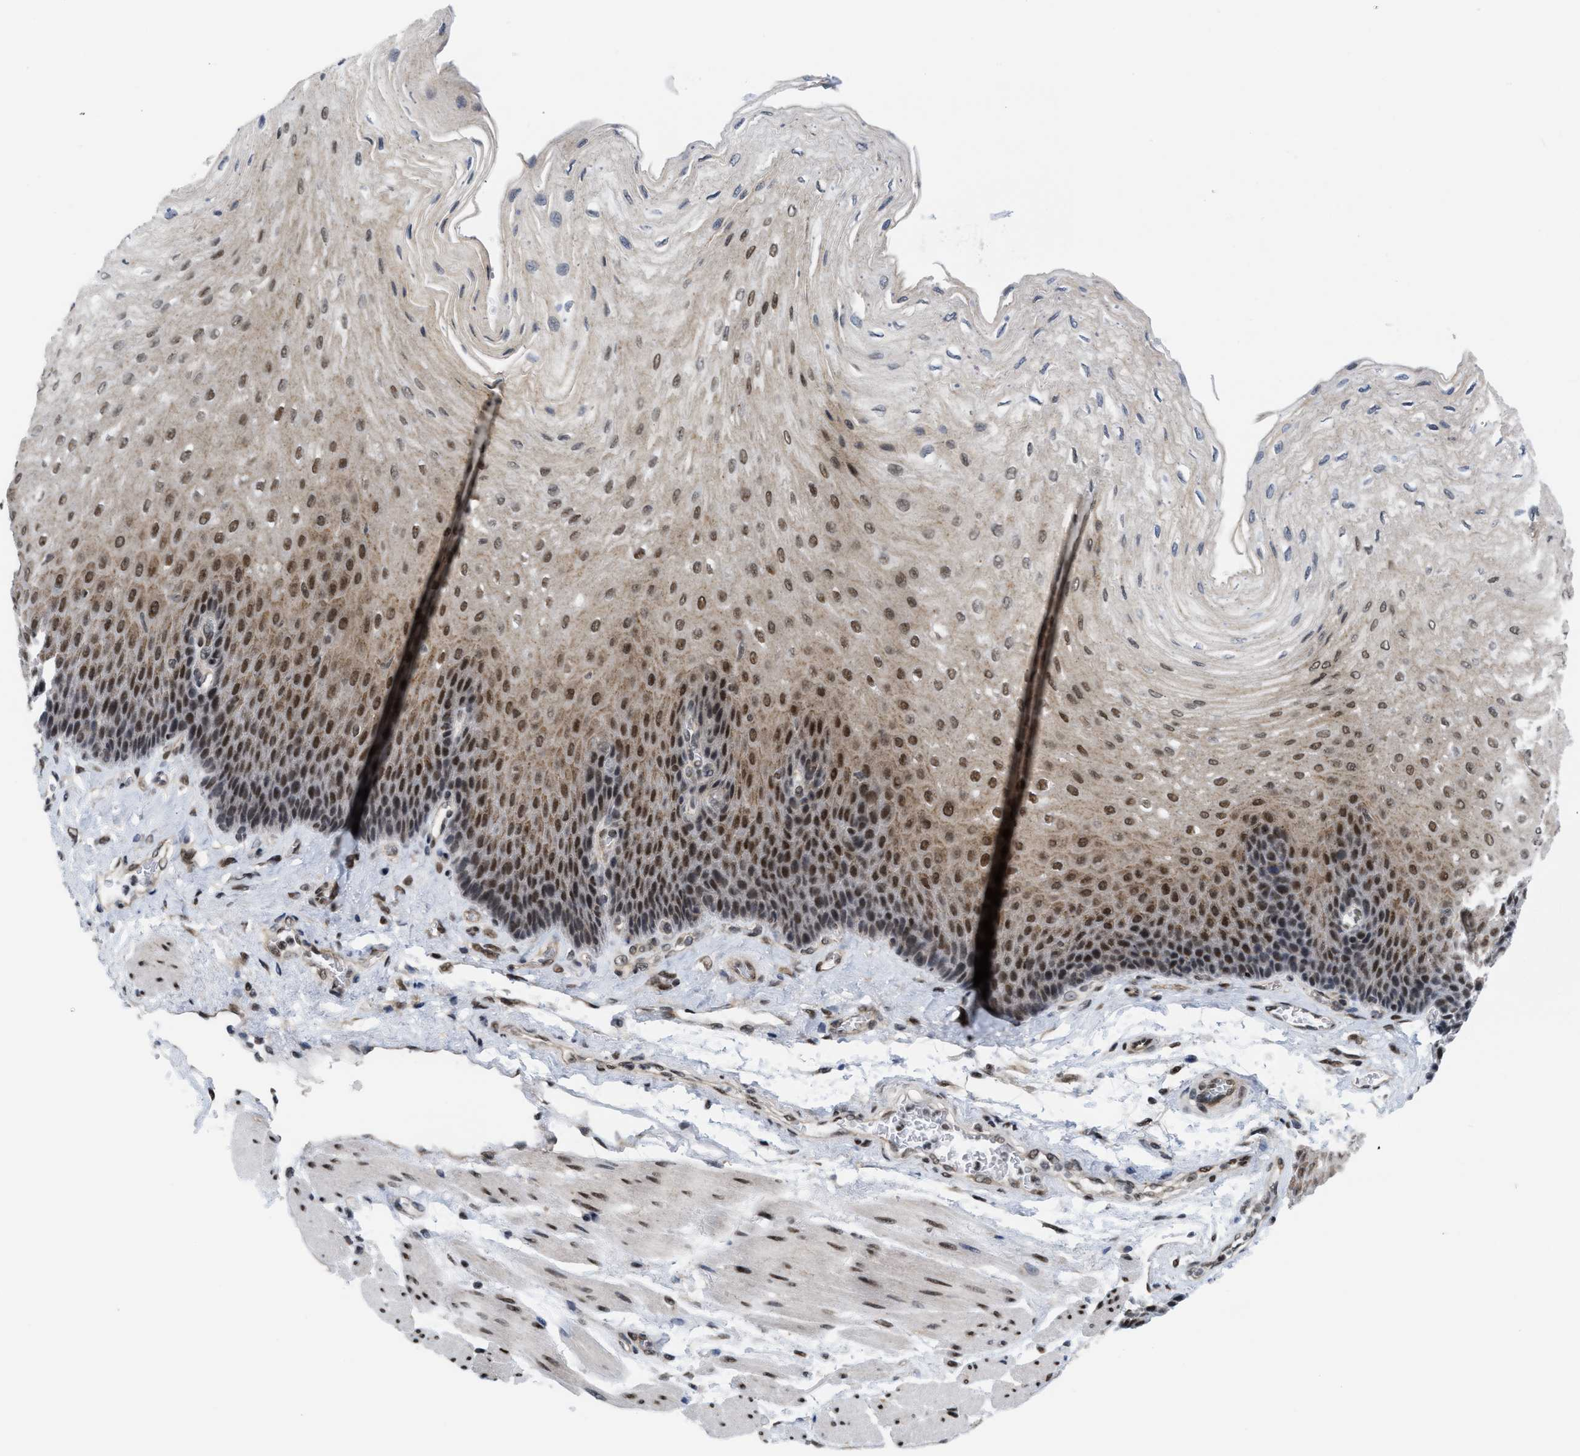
{"staining": {"intensity": "moderate", "quantity": "25%-75%", "location": "nuclear"}, "tissue": "esophagus", "cell_type": "Squamous epithelial cells", "image_type": "normal", "snomed": [{"axis": "morphology", "description": "Normal tissue, NOS"}, {"axis": "topography", "description": "Esophagus"}], "caption": "High-power microscopy captured an IHC micrograph of benign esophagus, revealing moderate nuclear positivity in about 25%-75% of squamous epithelial cells.", "gene": "MIER1", "patient": {"sex": "female", "age": 72}}